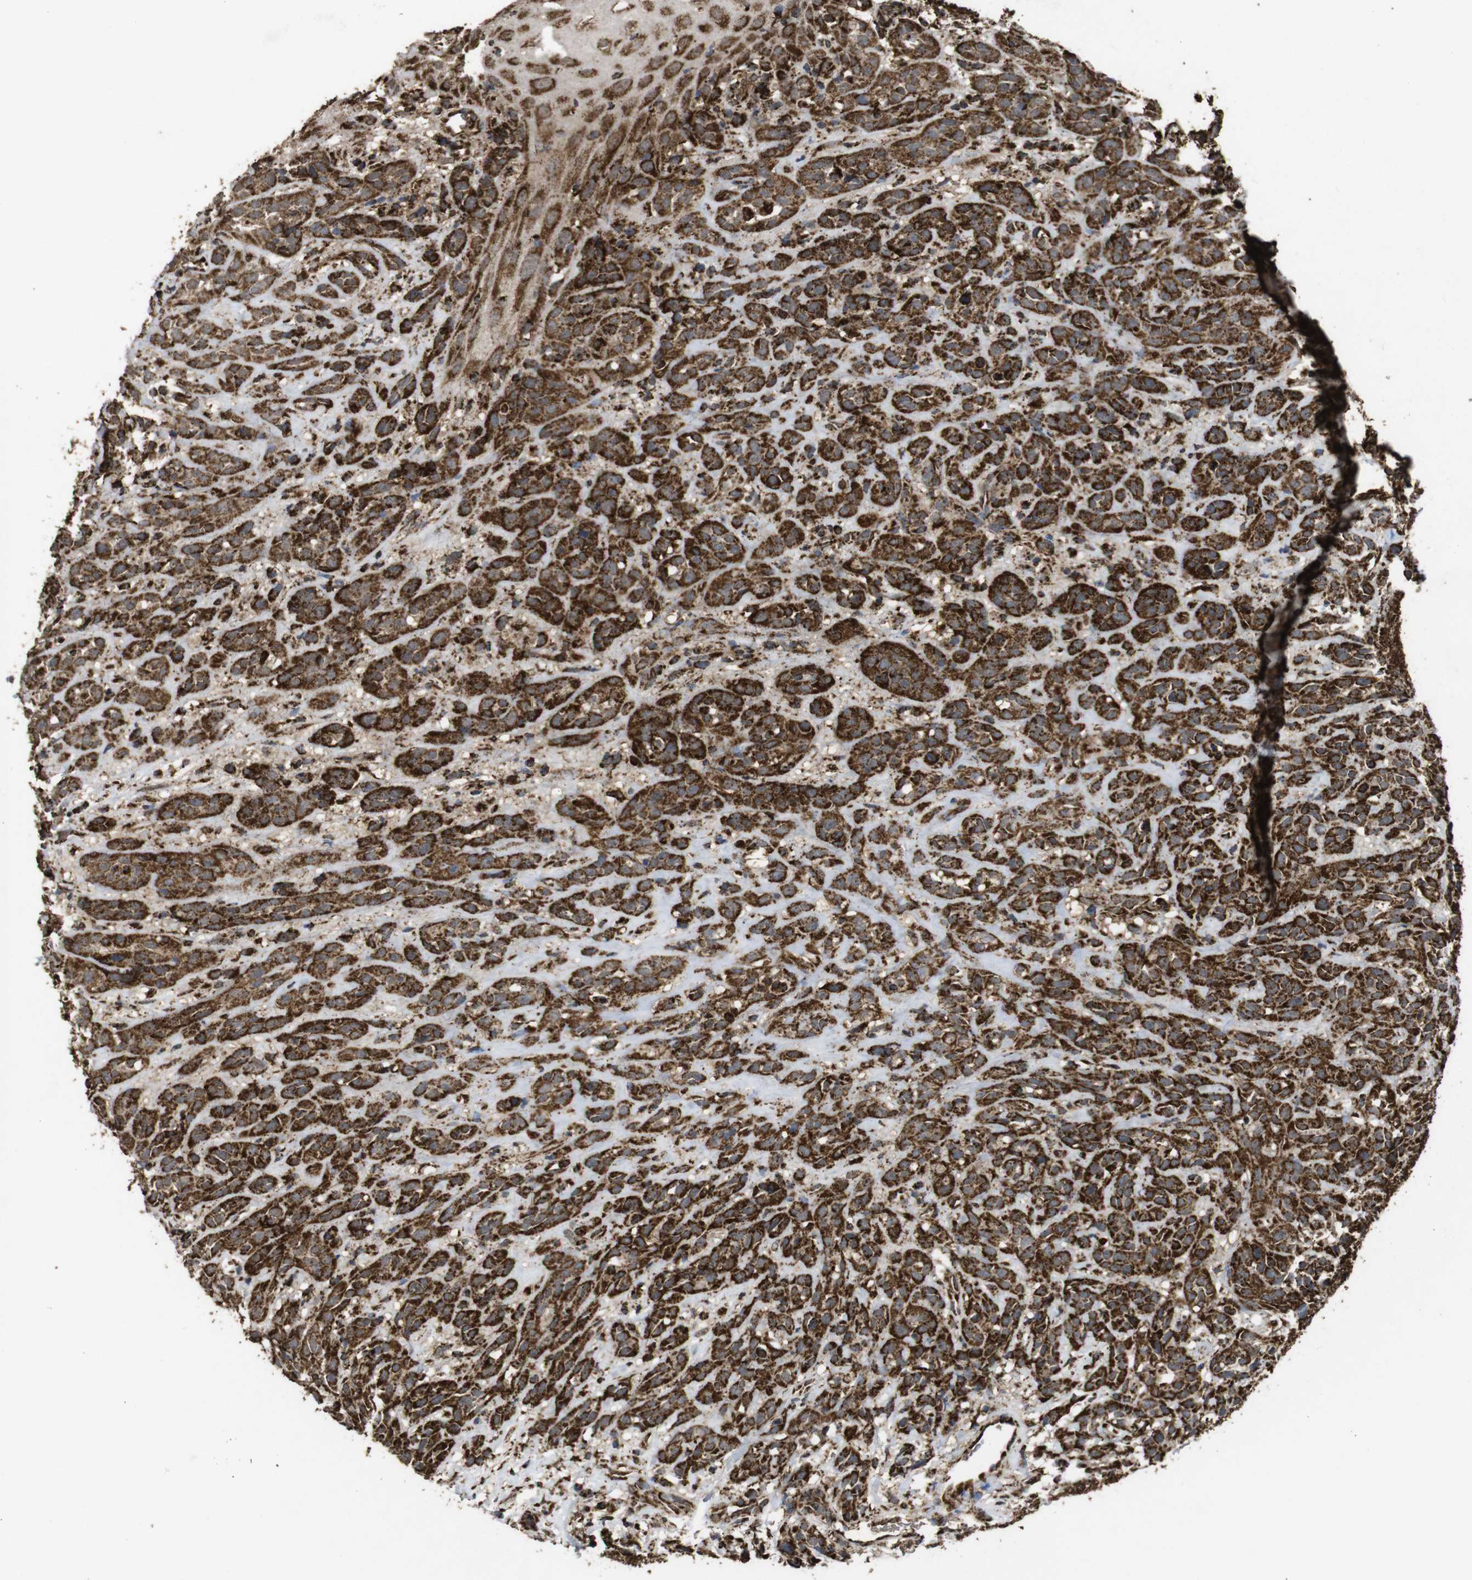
{"staining": {"intensity": "strong", "quantity": ">75%", "location": "cytoplasmic/membranous"}, "tissue": "head and neck cancer", "cell_type": "Tumor cells", "image_type": "cancer", "snomed": [{"axis": "morphology", "description": "Normal tissue, NOS"}, {"axis": "morphology", "description": "Squamous cell carcinoma, NOS"}, {"axis": "topography", "description": "Cartilage tissue"}, {"axis": "topography", "description": "Head-Neck"}], "caption": "Head and neck cancer stained with a brown dye demonstrates strong cytoplasmic/membranous positive positivity in approximately >75% of tumor cells.", "gene": "ATP5F1A", "patient": {"sex": "male", "age": 62}}